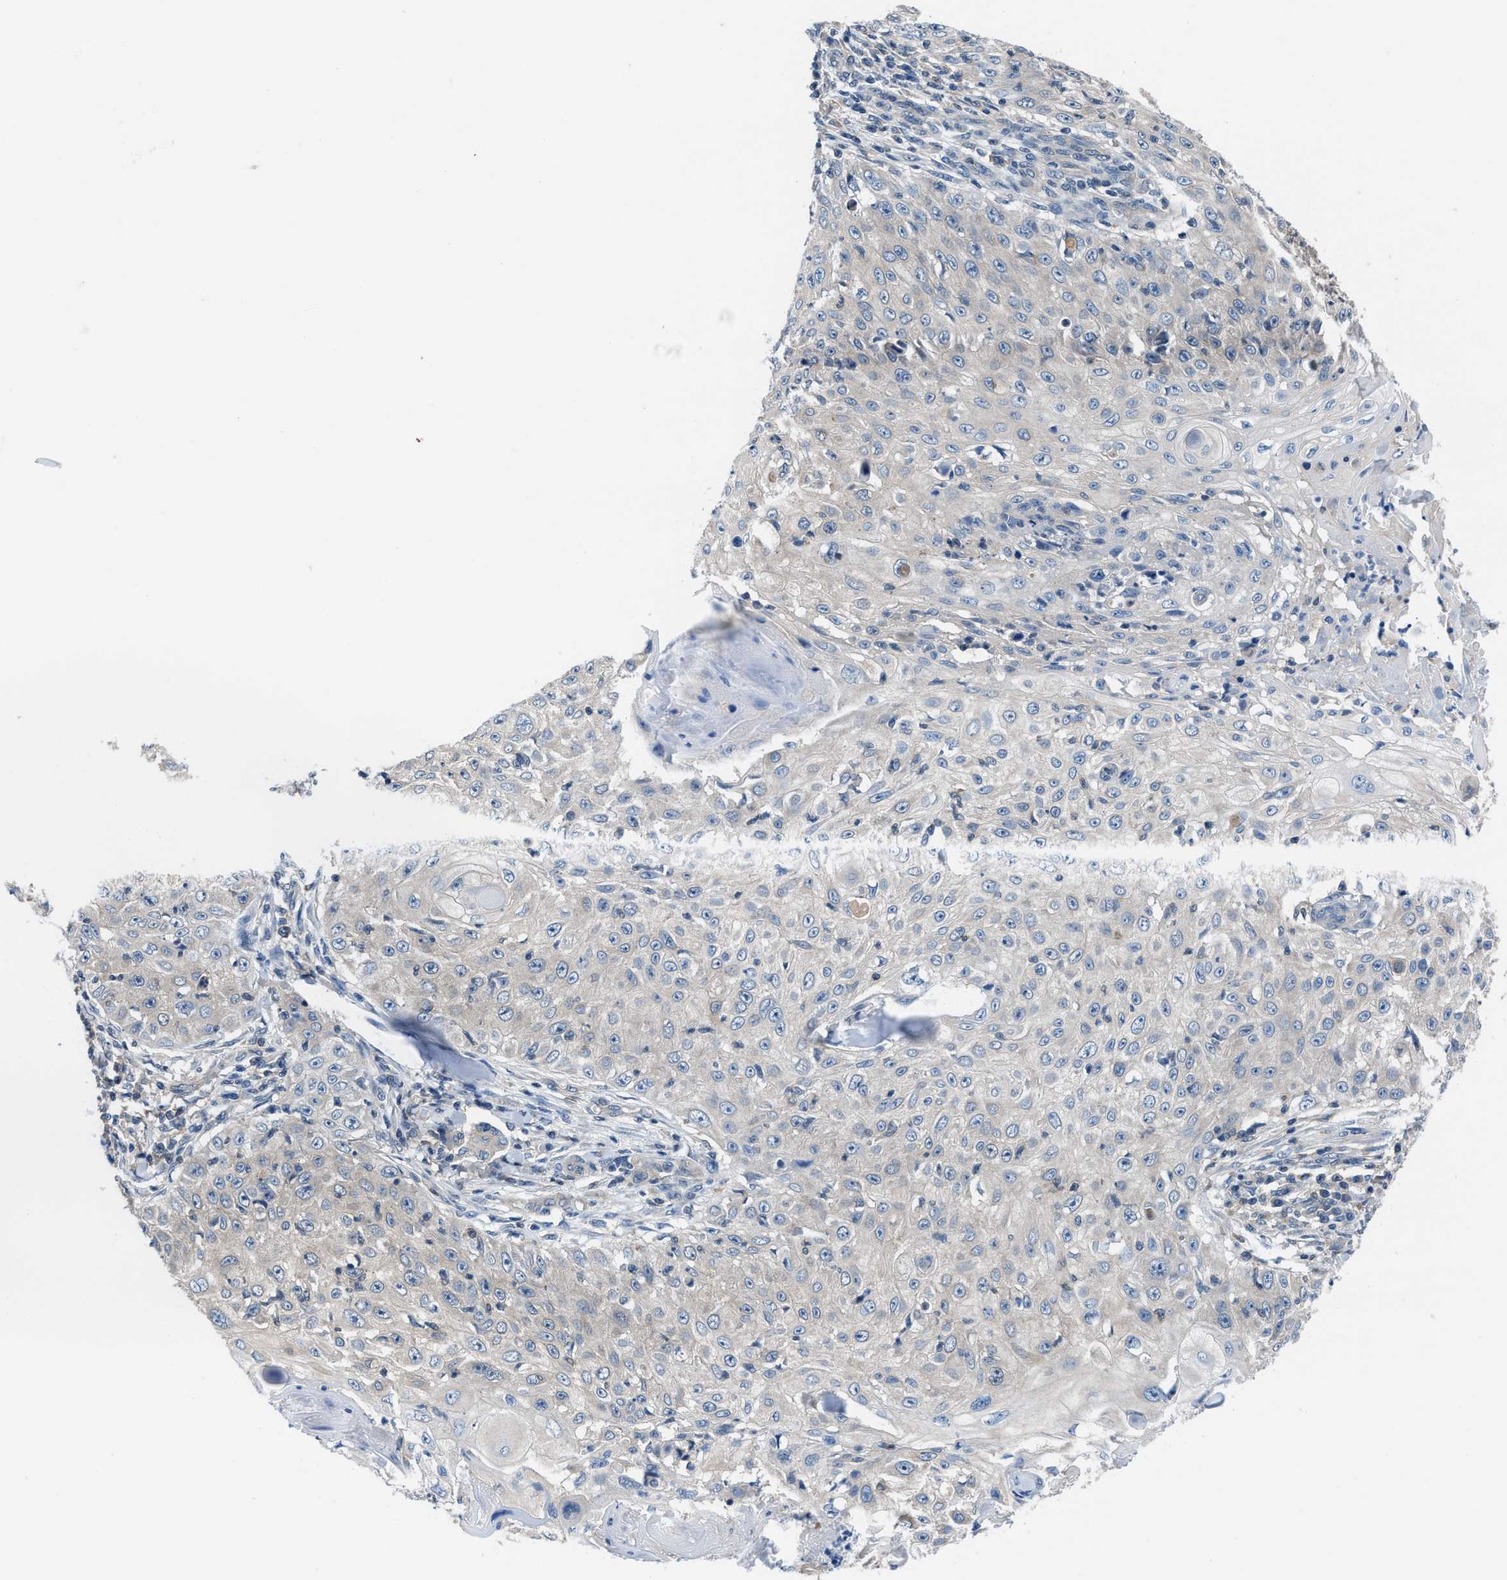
{"staining": {"intensity": "negative", "quantity": "none", "location": "none"}, "tissue": "skin cancer", "cell_type": "Tumor cells", "image_type": "cancer", "snomed": [{"axis": "morphology", "description": "Squamous cell carcinoma, NOS"}, {"axis": "topography", "description": "Skin"}], "caption": "The immunohistochemistry (IHC) photomicrograph has no significant positivity in tumor cells of skin cancer (squamous cell carcinoma) tissue.", "gene": "NUDT5", "patient": {"sex": "male", "age": 86}}